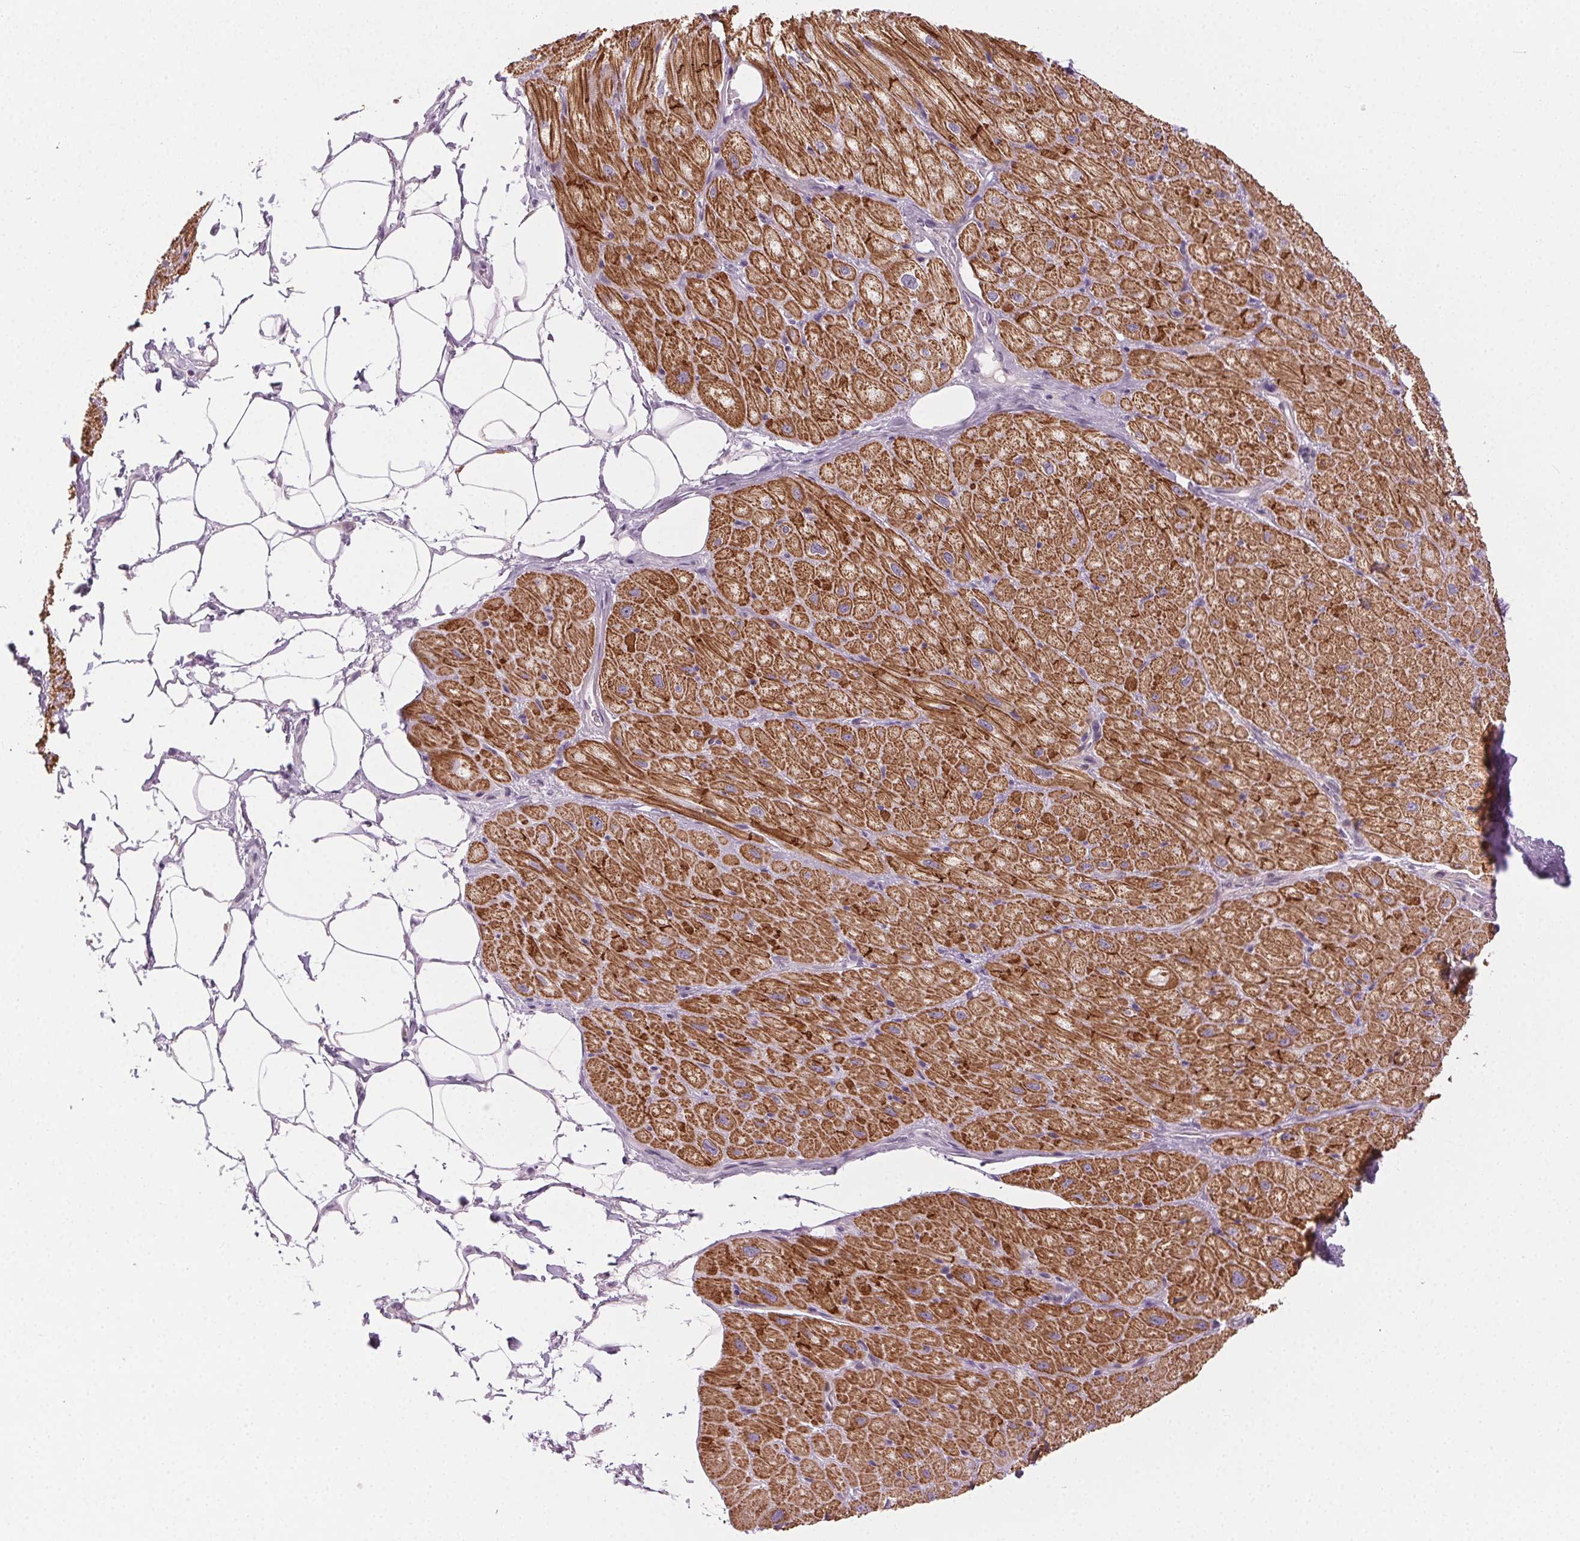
{"staining": {"intensity": "strong", "quantity": "25%-75%", "location": "cytoplasmic/membranous"}, "tissue": "heart muscle", "cell_type": "Cardiomyocytes", "image_type": "normal", "snomed": [{"axis": "morphology", "description": "Normal tissue, NOS"}, {"axis": "topography", "description": "Heart"}], "caption": "This photomicrograph exhibits immunohistochemistry (IHC) staining of unremarkable human heart muscle, with high strong cytoplasmic/membranous expression in approximately 25%-75% of cardiomyocytes.", "gene": "HSF5", "patient": {"sex": "male", "age": 62}}